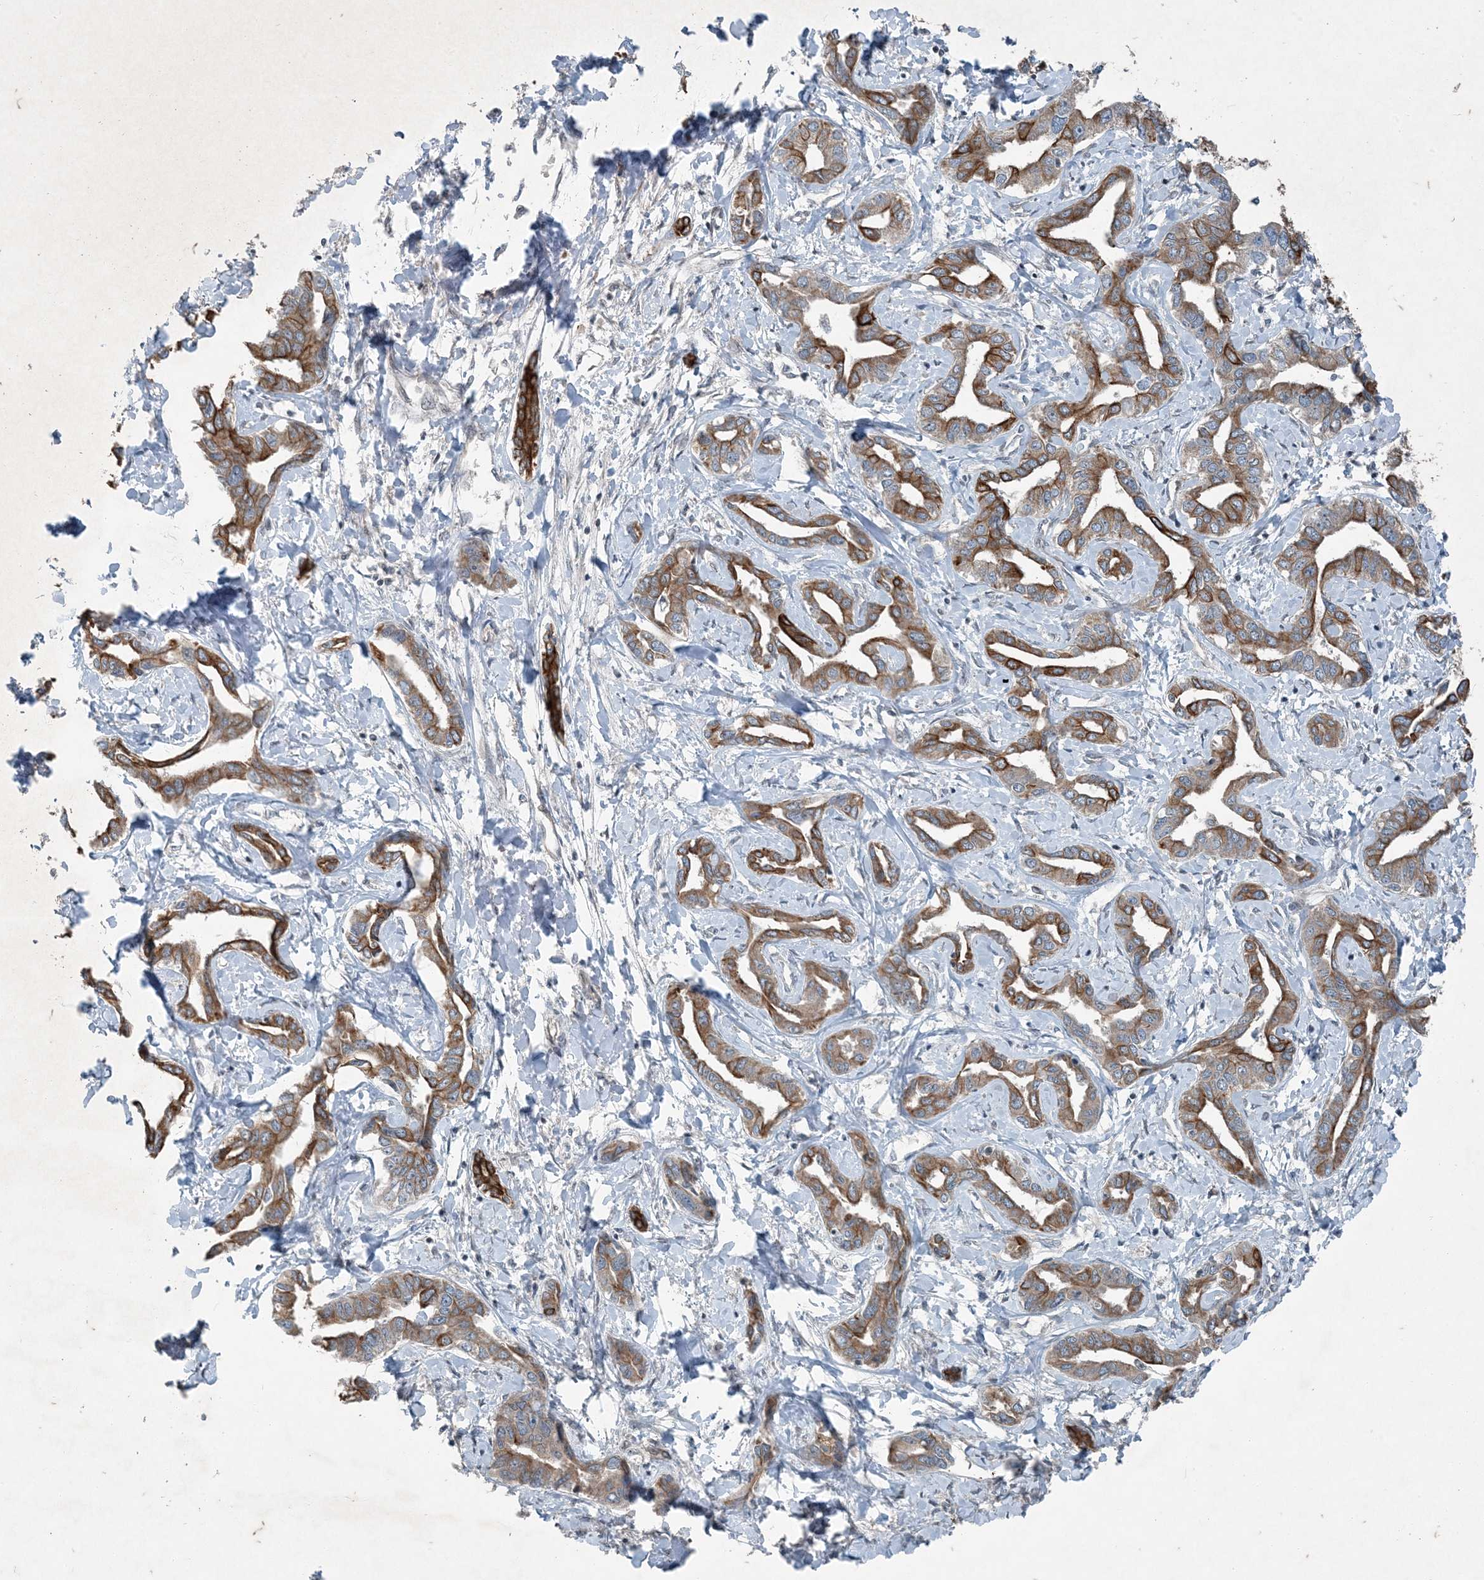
{"staining": {"intensity": "strong", "quantity": "25%-75%", "location": "cytoplasmic/membranous"}, "tissue": "liver cancer", "cell_type": "Tumor cells", "image_type": "cancer", "snomed": [{"axis": "morphology", "description": "Cholangiocarcinoma"}, {"axis": "topography", "description": "Liver"}], "caption": "A brown stain shows strong cytoplasmic/membranous expression of a protein in human liver cancer (cholangiocarcinoma) tumor cells.", "gene": "PC", "patient": {"sex": "male", "age": 59}}